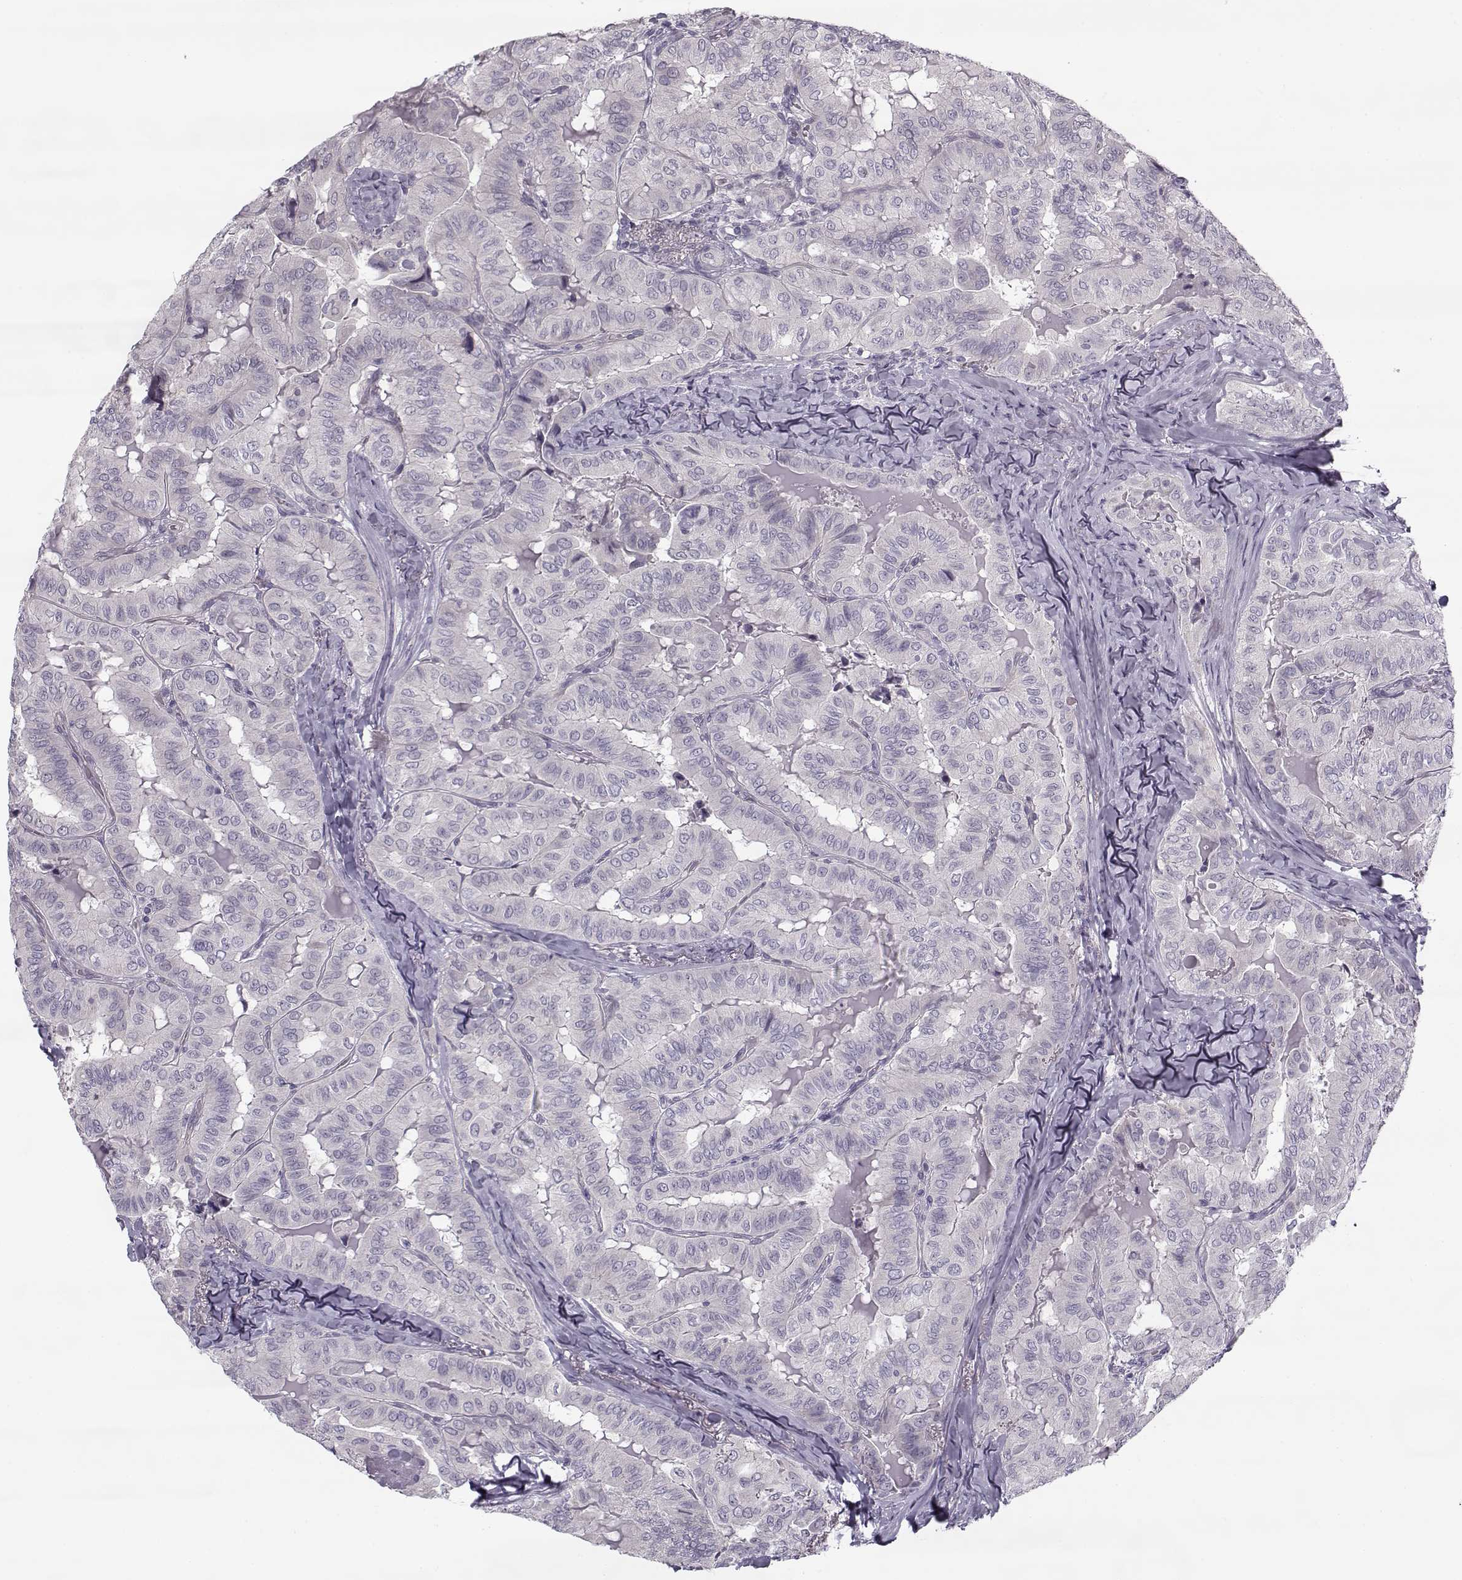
{"staining": {"intensity": "negative", "quantity": "none", "location": "none"}, "tissue": "thyroid cancer", "cell_type": "Tumor cells", "image_type": "cancer", "snomed": [{"axis": "morphology", "description": "Papillary adenocarcinoma, NOS"}, {"axis": "topography", "description": "Thyroid gland"}], "caption": "Immunohistochemistry micrograph of thyroid papillary adenocarcinoma stained for a protein (brown), which shows no expression in tumor cells. (Stains: DAB (3,3'-diaminobenzidine) immunohistochemistry (IHC) with hematoxylin counter stain, Microscopy: brightfield microscopy at high magnification).", "gene": "PNMT", "patient": {"sex": "female", "age": 68}}